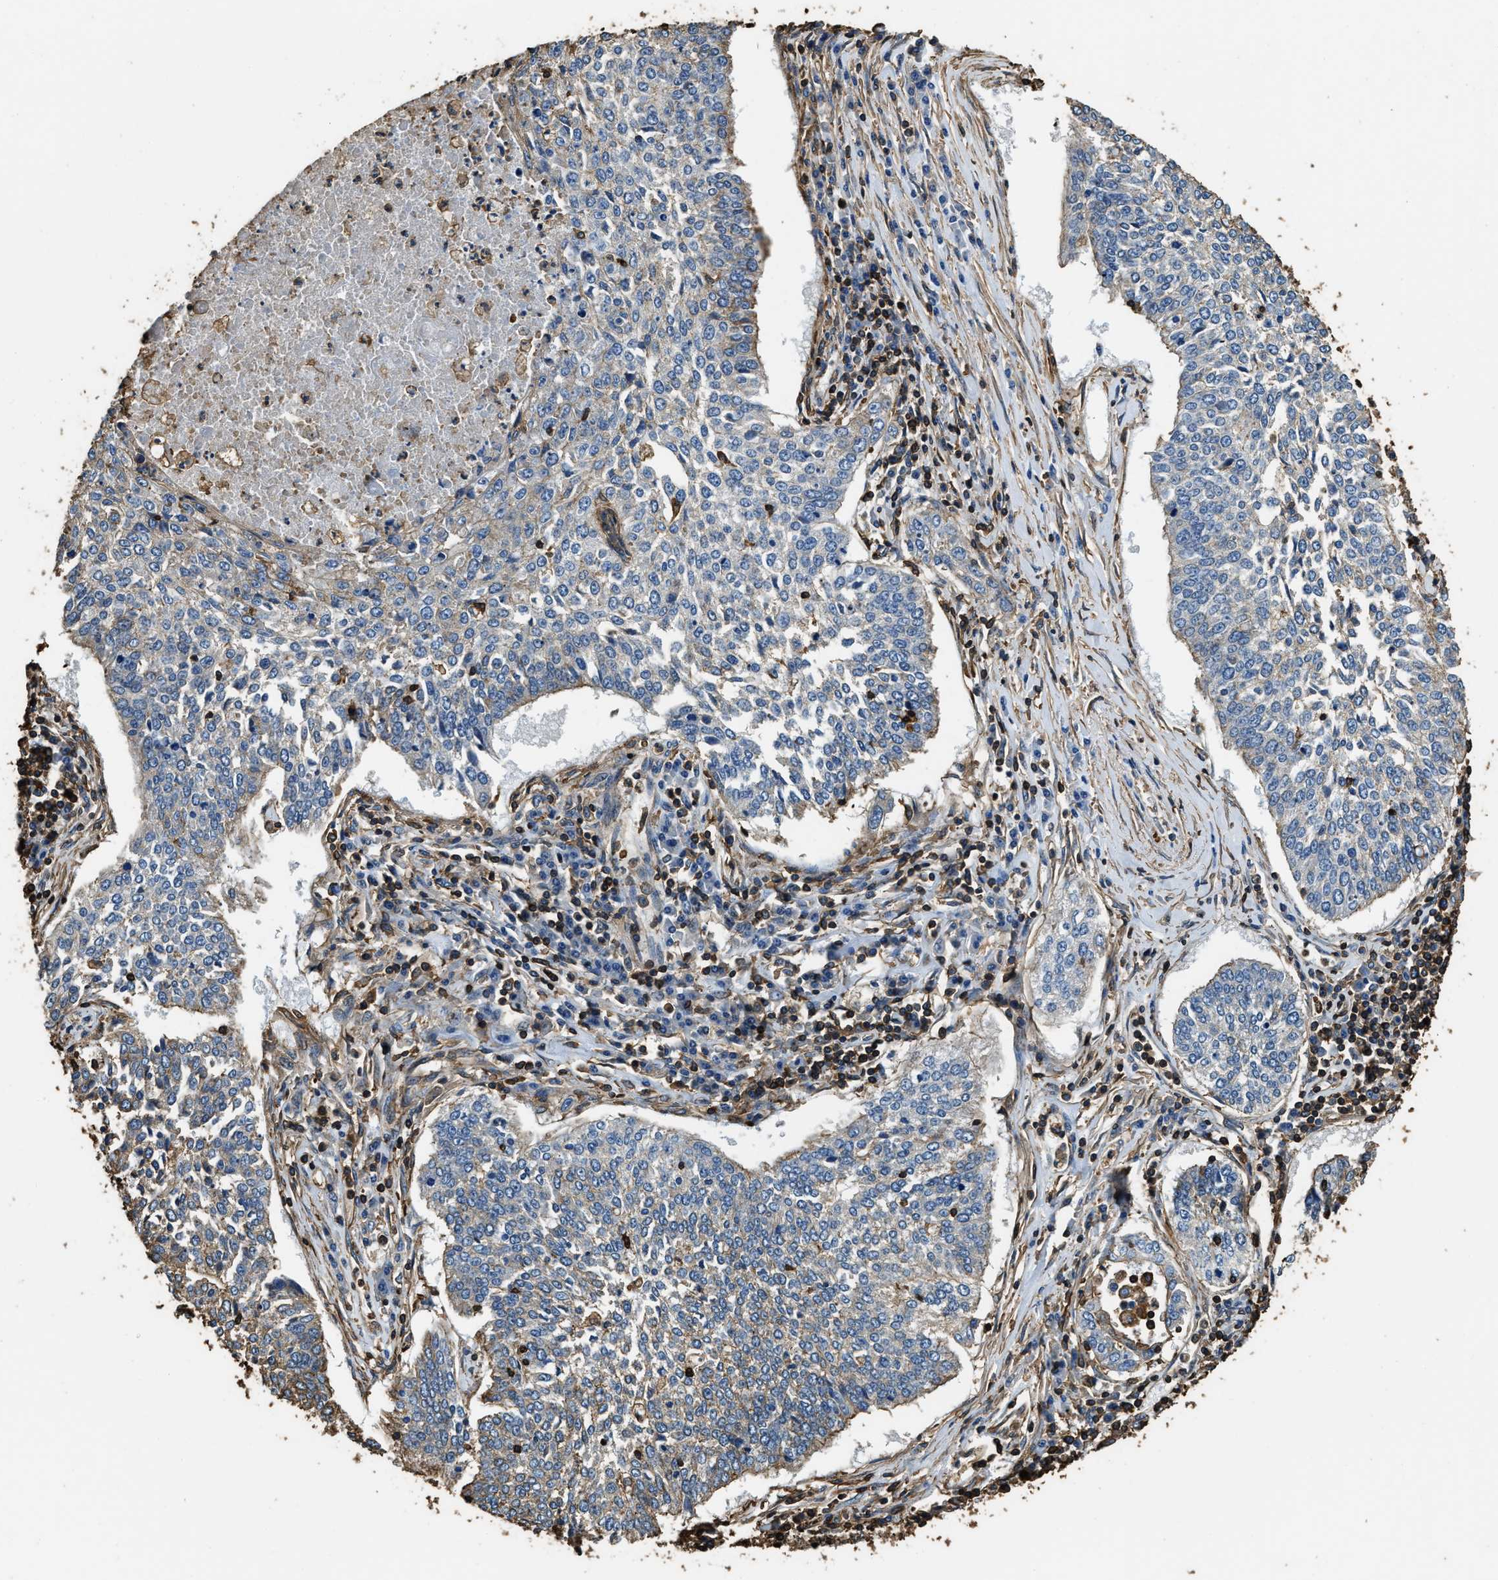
{"staining": {"intensity": "moderate", "quantity": "<25%", "location": "cytoplasmic/membranous"}, "tissue": "lung cancer", "cell_type": "Tumor cells", "image_type": "cancer", "snomed": [{"axis": "morphology", "description": "Normal tissue, NOS"}, {"axis": "morphology", "description": "Squamous cell carcinoma, NOS"}, {"axis": "topography", "description": "Cartilage tissue"}, {"axis": "topography", "description": "Bronchus"}, {"axis": "topography", "description": "Lung"}], "caption": "About <25% of tumor cells in human lung squamous cell carcinoma exhibit moderate cytoplasmic/membranous protein staining as visualized by brown immunohistochemical staining.", "gene": "ACCS", "patient": {"sex": "female", "age": 49}}